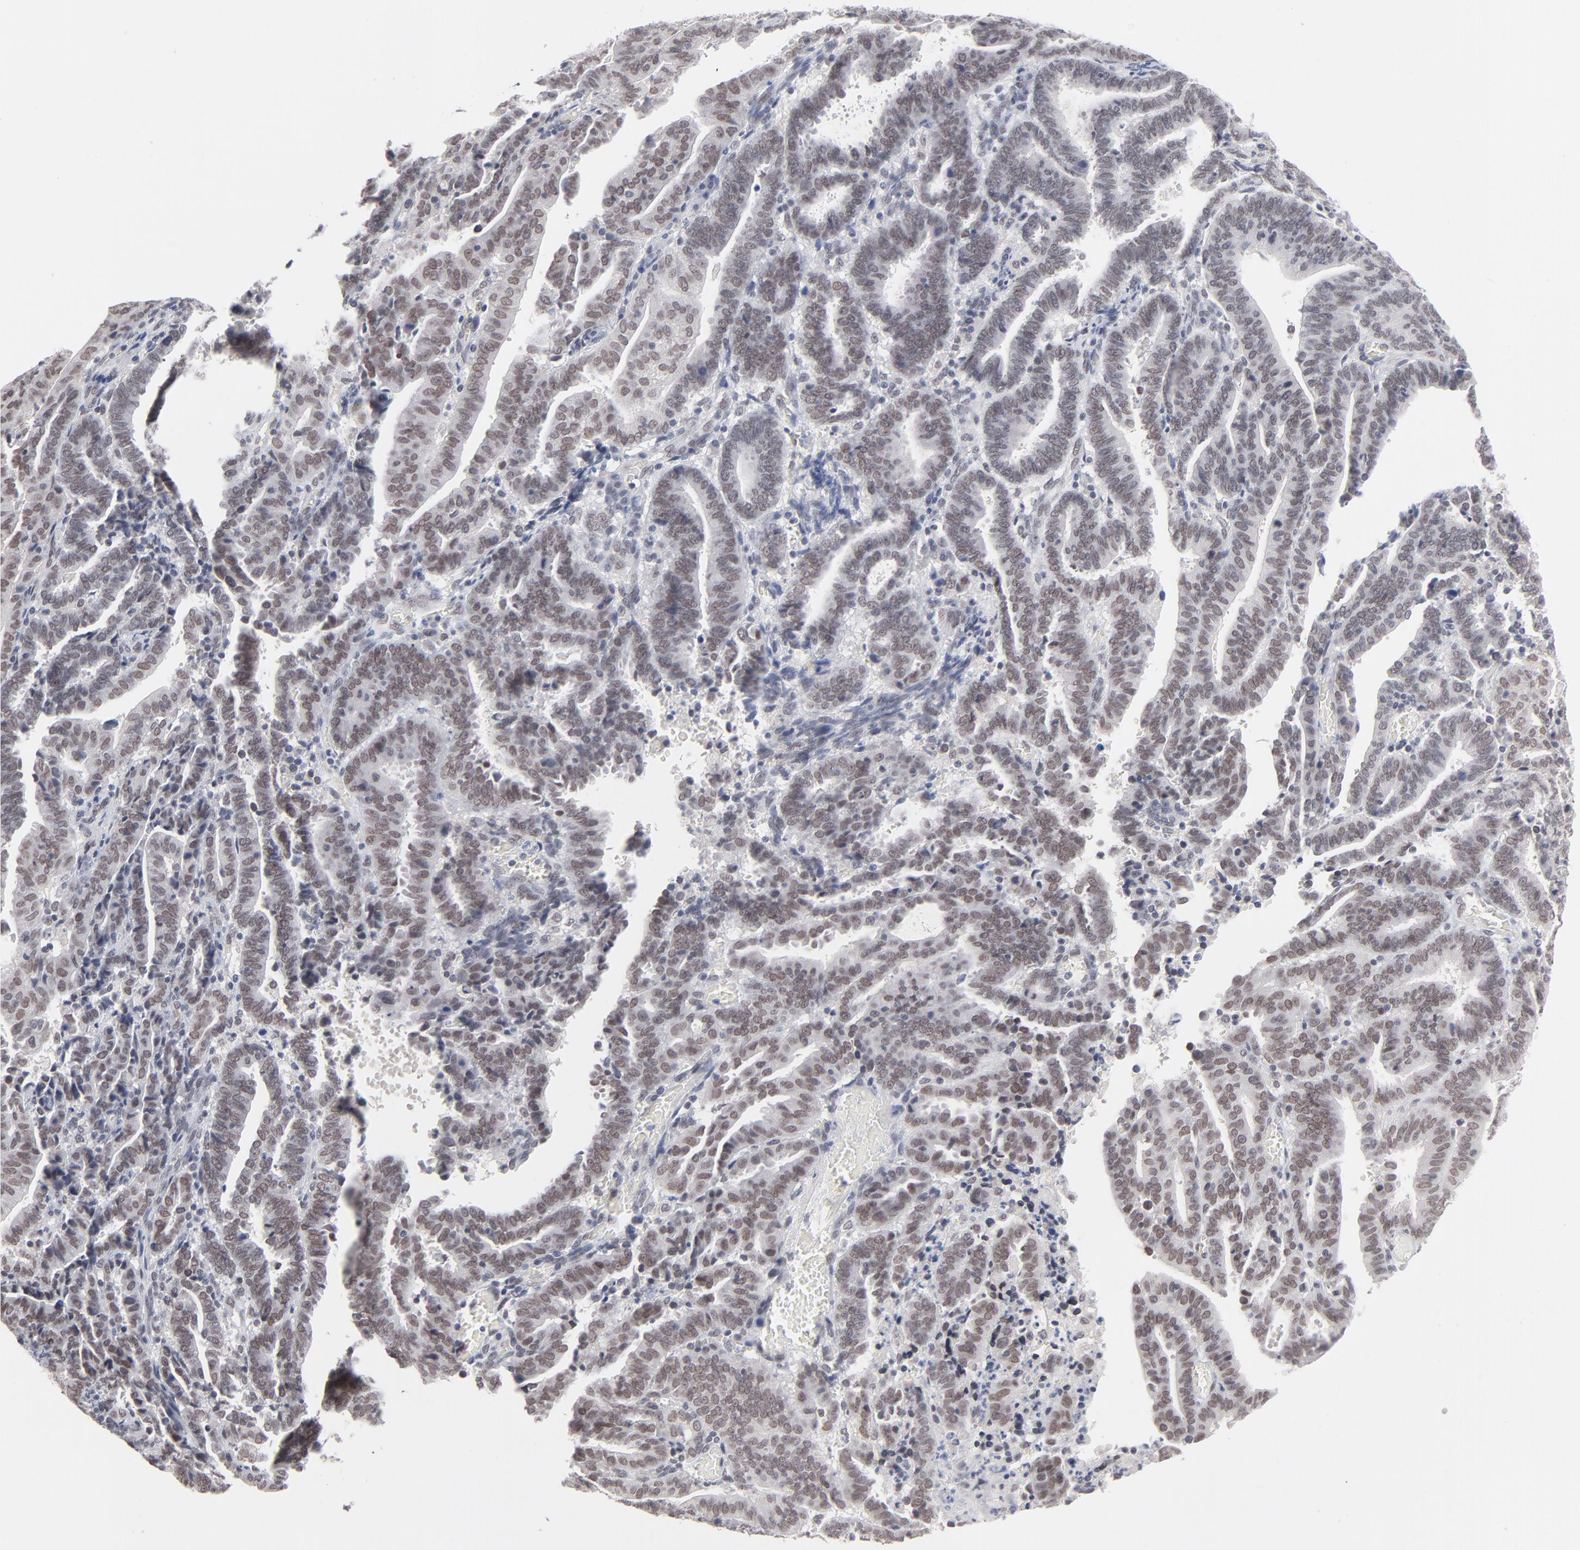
{"staining": {"intensity": "weak", "quantity": "<25%", "location": "nuclear"}, "tissue": "endometrial cancer", "cell_type": "Tumor cells", "image_type": "cancer", "snomed": [{"axis": "morphology", "description": "Adenocarcinoma, NOS"}, {"axis": "topography", "description": "Uterus"}], "caption": "The photomicrograph shows no significant positivity in tumor cells of adenocarcinoma (endometrial). (DAB (3,3'-diaminobenzidine) IHC, high magnification).", "gene": "MBIP", "patient": {"sex": "female", "age": 83}}